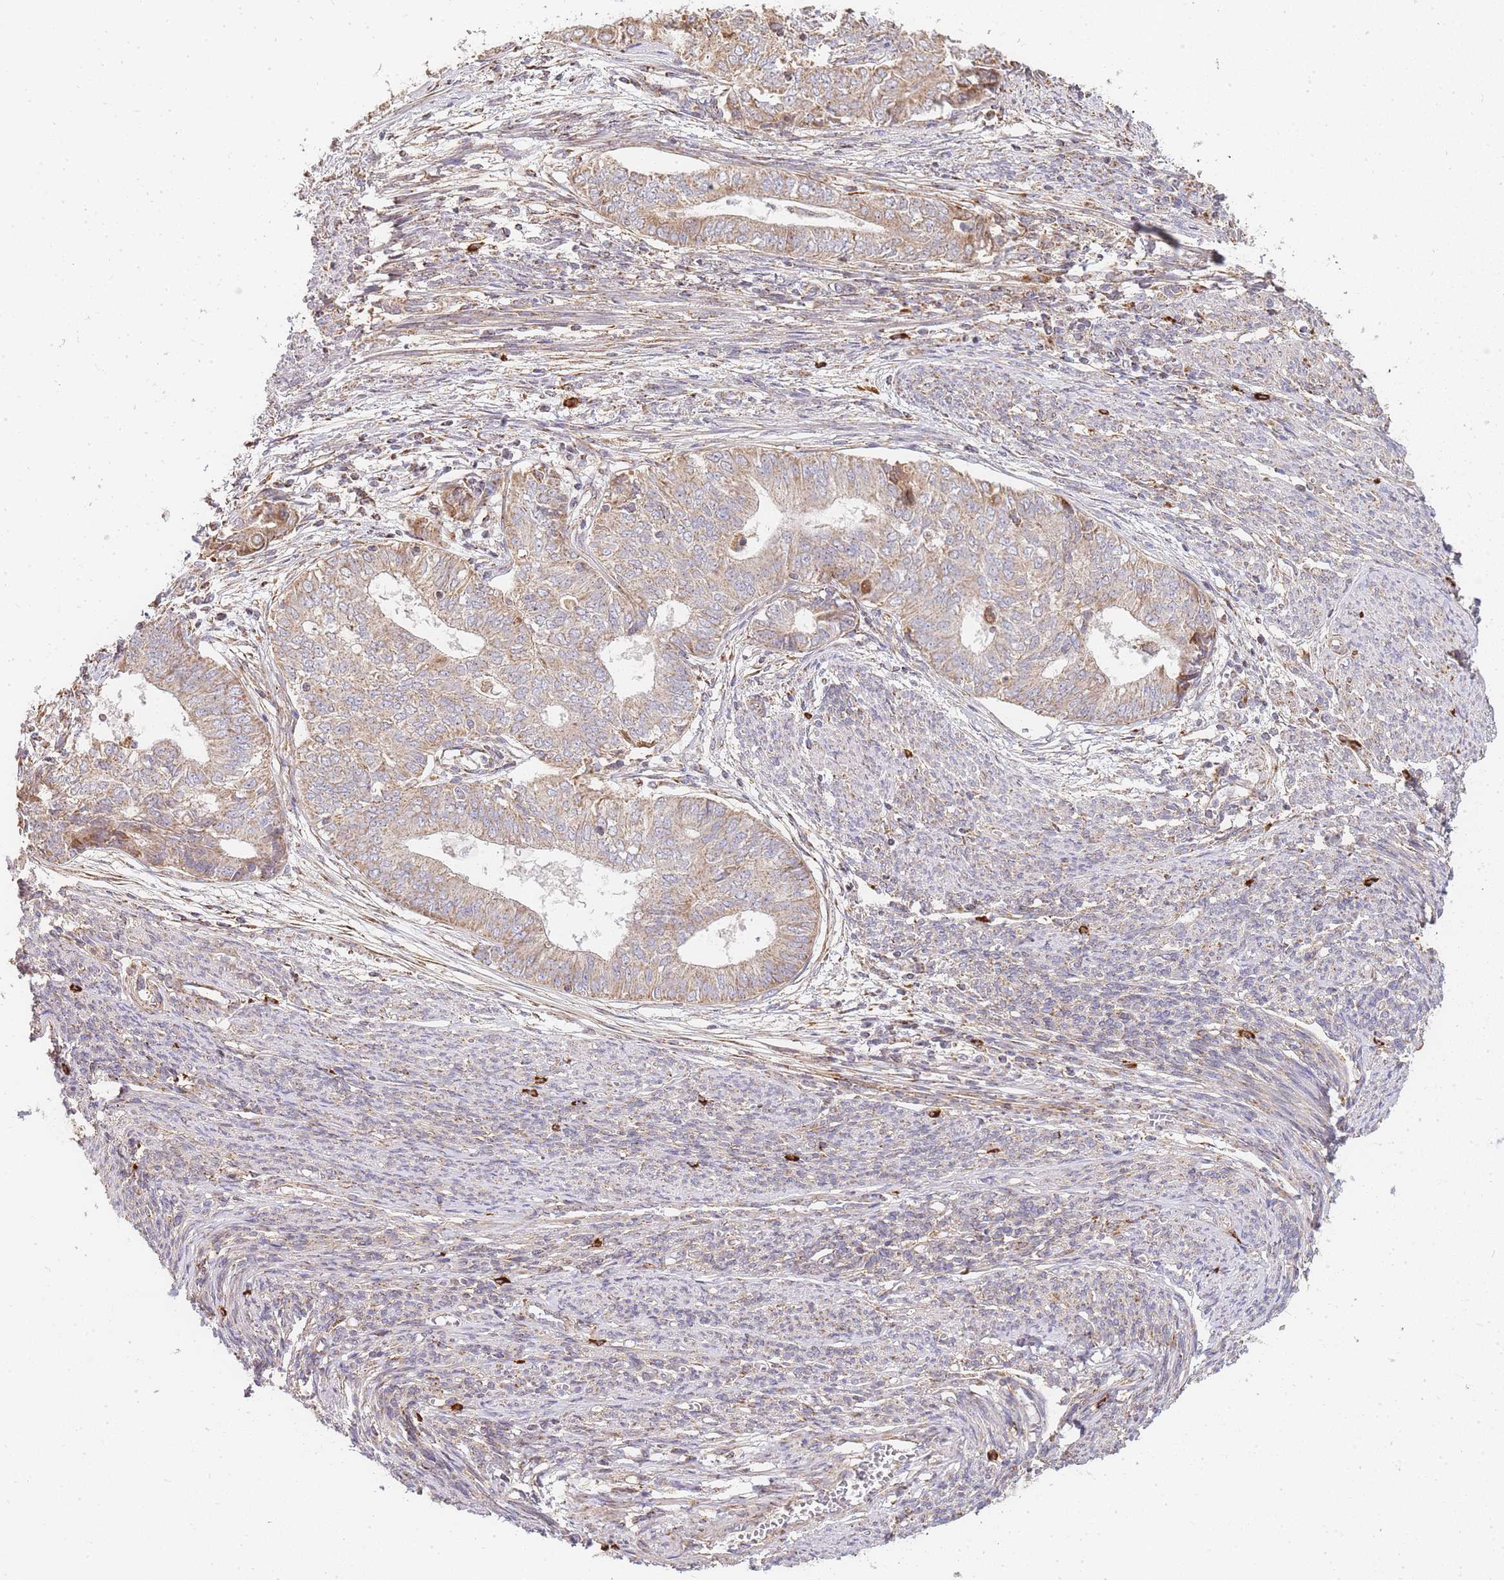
{"staining": {"intensity": "moderate", "quantity": "25%-75%", "location": "cytoplasmic/membranous"}, "tissue": "endometrial cancer", "cell_type": "Tumor cells", "image_type": "cancer", "snomed": [{"axis": "morphology", "description": "Adenocarcinoma, NOS"}, {"axis": "topography", "description": "Endometrium"}], "caption": "Approximately 25%-75% of tumor cells in human endometrial cancer exhibit moderate cytoplasmic/membranous protein expression as visualized by brown immunohistochemical staining.", "gene": "ADCY9", "patient": {"sex": "female", "age": 62}}